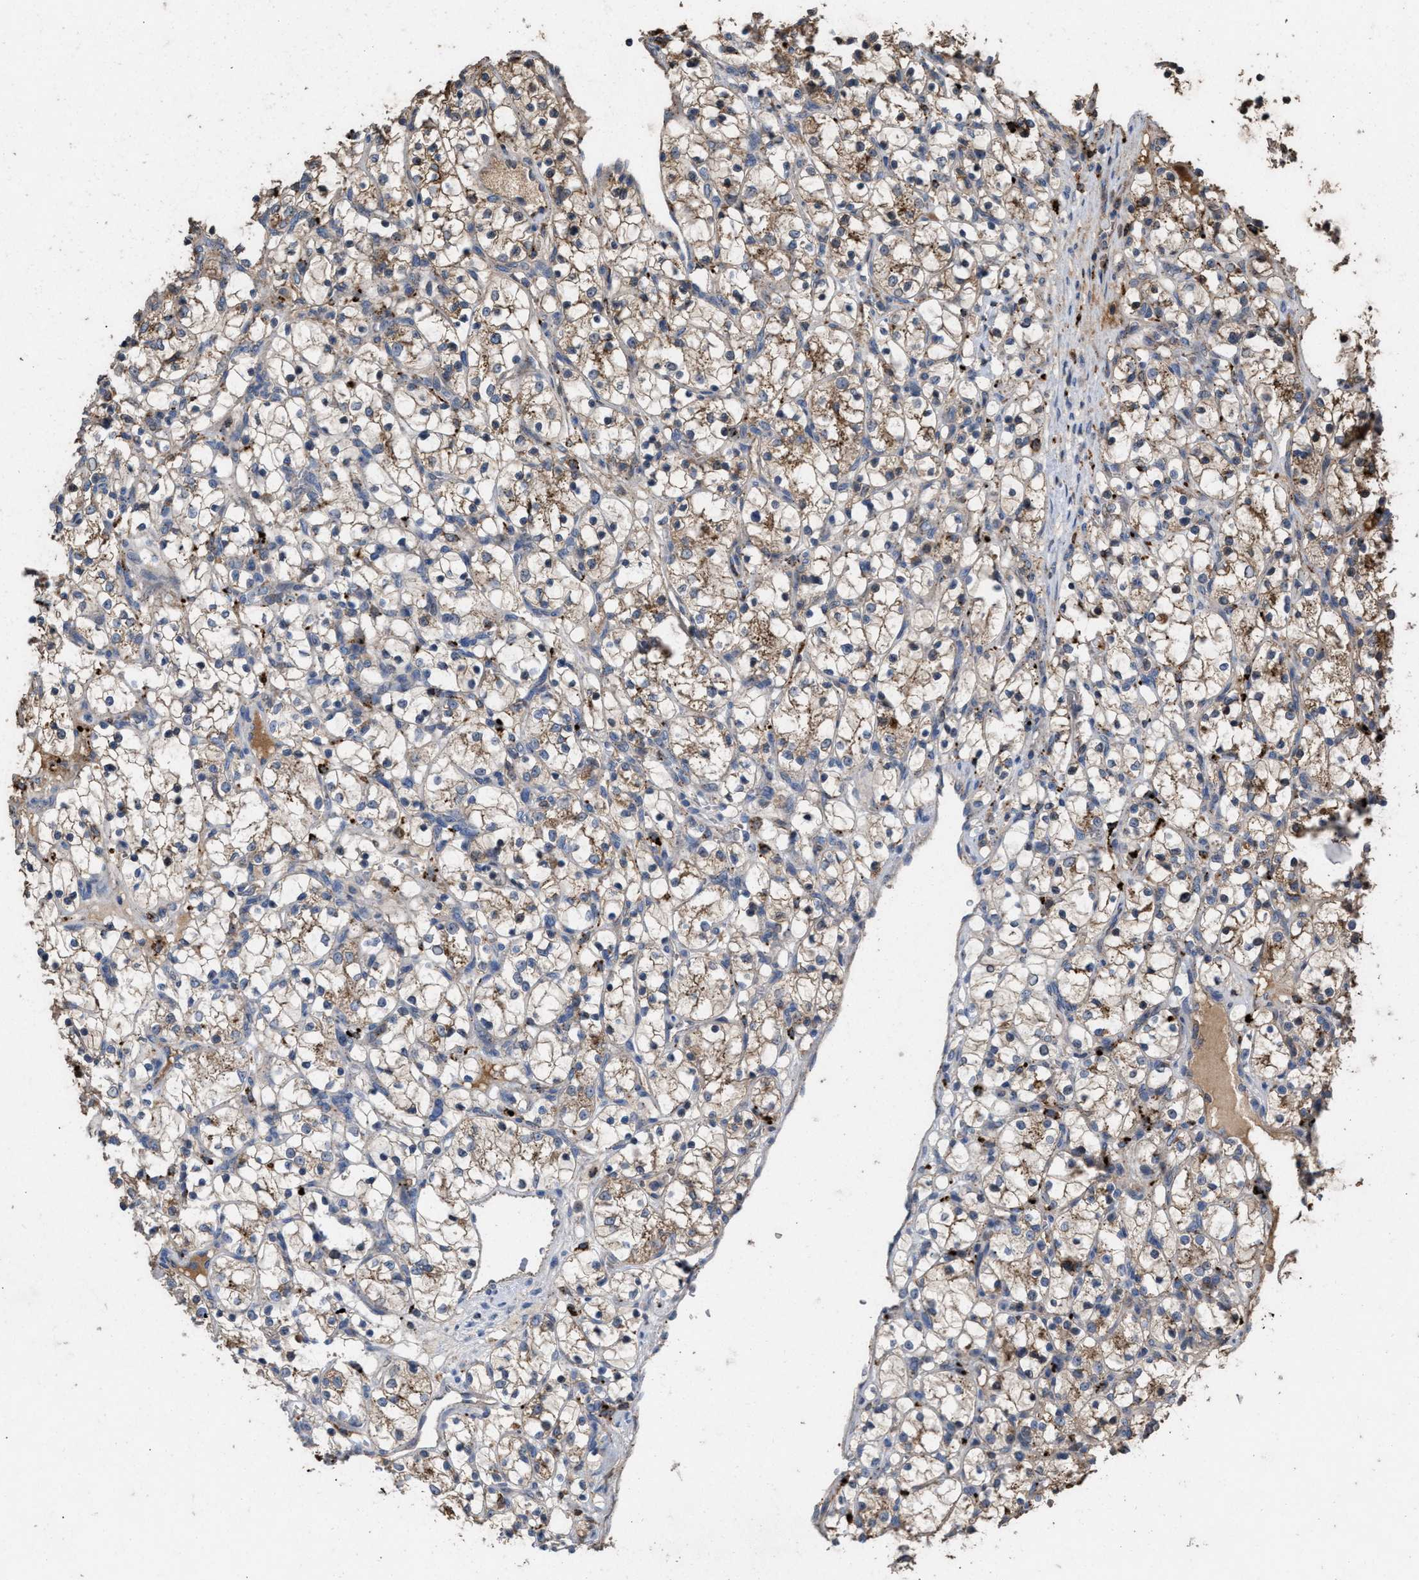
{"staining": {"intensity": "moderate", "quantity": "25%-75%", "location": "cytoplasmic/membranous"}, "tissue": "renal cancer", "cell_type": "Tumor cells", "image_type": "cancer", "snomed": [{"axis": "morphology", "description": "Adenocarcinoma, NOS"}, {"axis": "topography", "description": "Kidney"}], "caption": "This is an image of immunohistochemistry (IHC) staining of renal cancer (adenocarcinoma), which shows moderate expression in the cytoplasmic/membranous of tumor cells.", "gene": "ELMO3", "patient": {"sex": "female", "age": 69}}